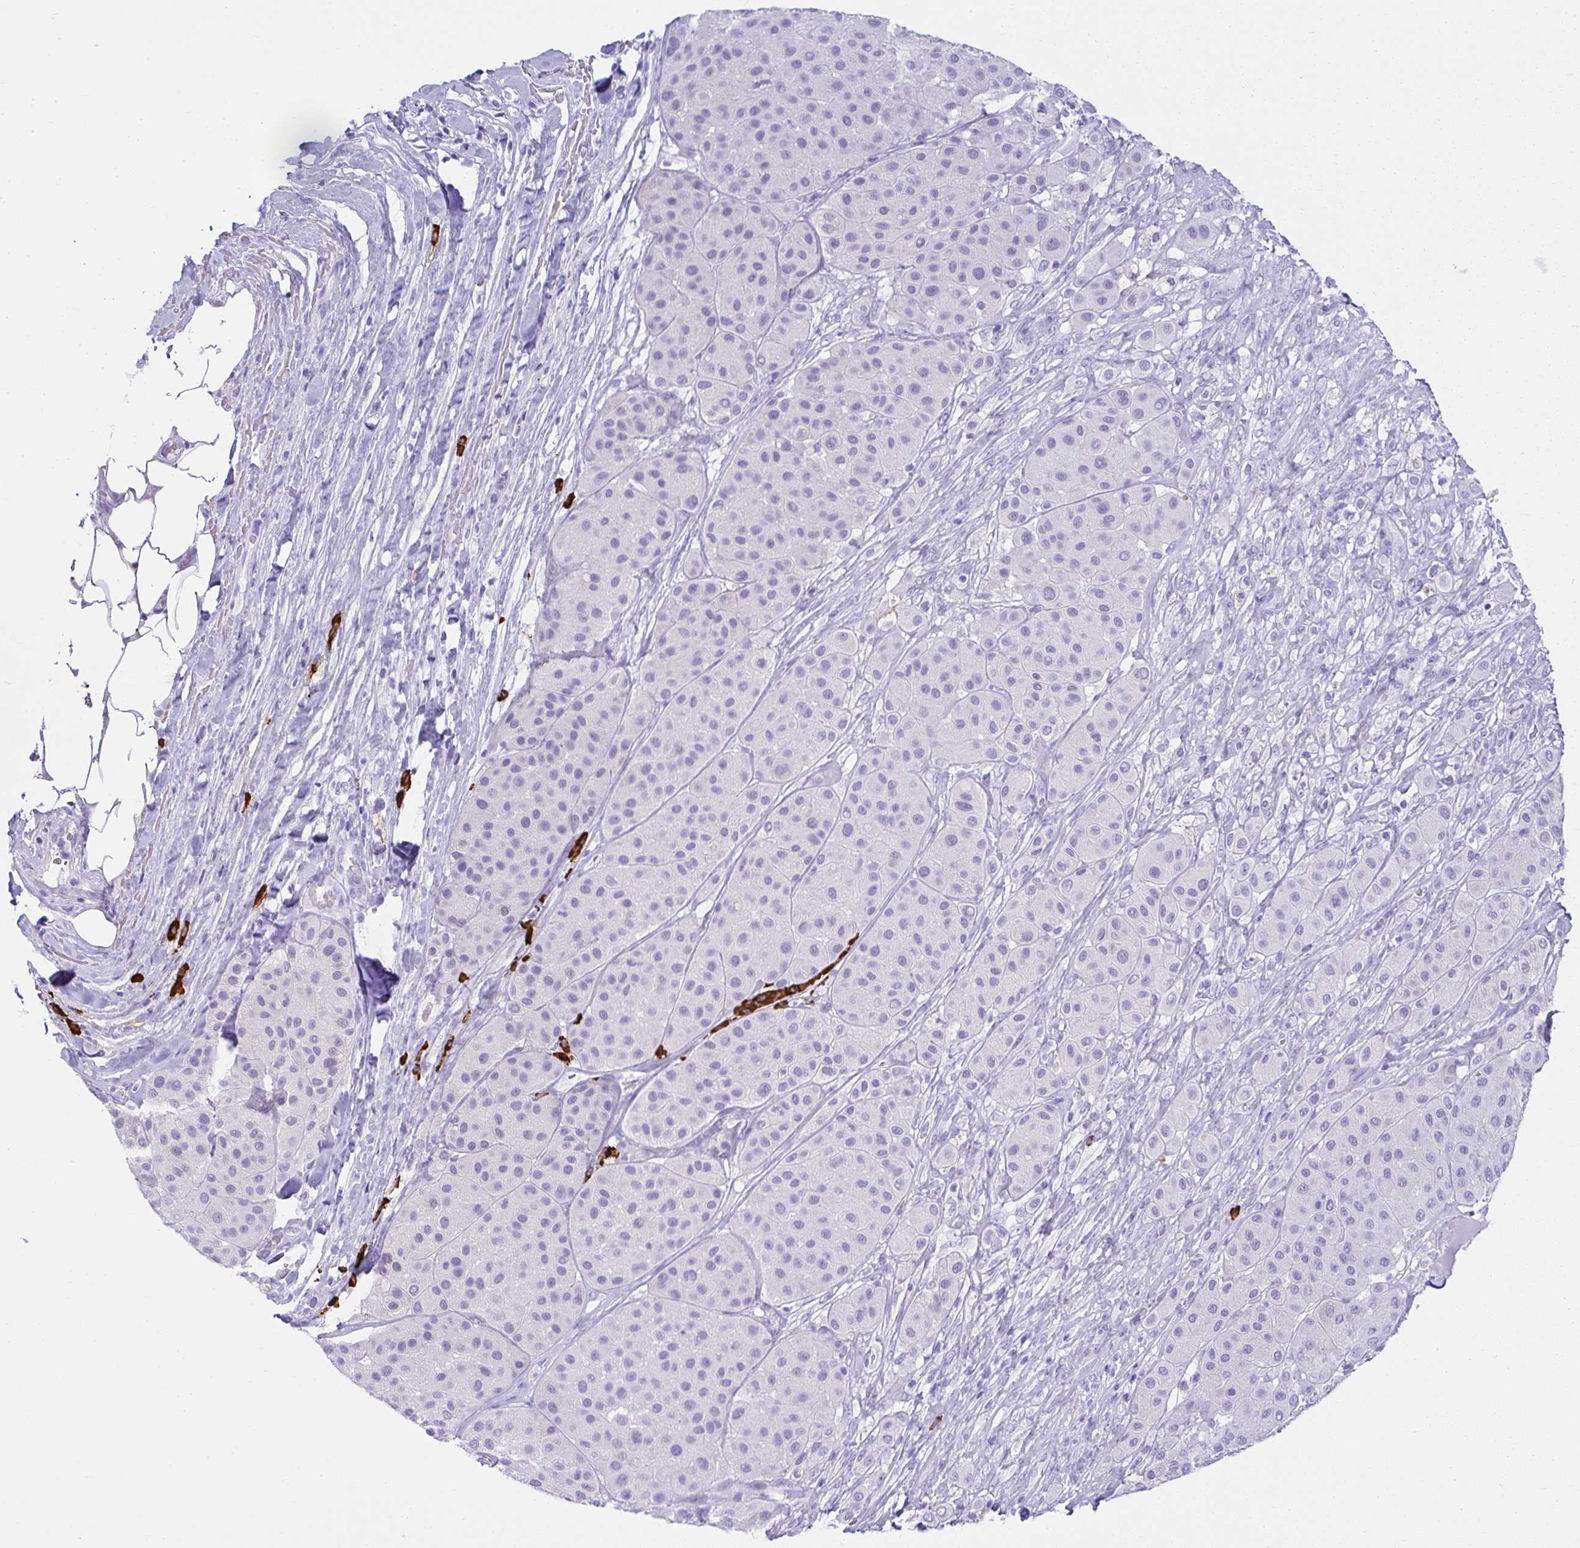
{"staining": {"intensity": "negative", "quantity": "none", "location": "none"}, "tissue": "melanoma", "cell_type": "Tumor cells", "image_type": "cancer", "snomed": [{"axis": "morphology", "description": "Malignant melanoma, Metastatic site"}, {"axis": "topography", "description": "Smooth muscle"}], "caption": "Immunohistochemistry of malignant melanoma (metastatic site) demonstrates no positivity in tumor cells.", "gene": "CDADC1", "patient": {"sex": "male", "age": 41}}